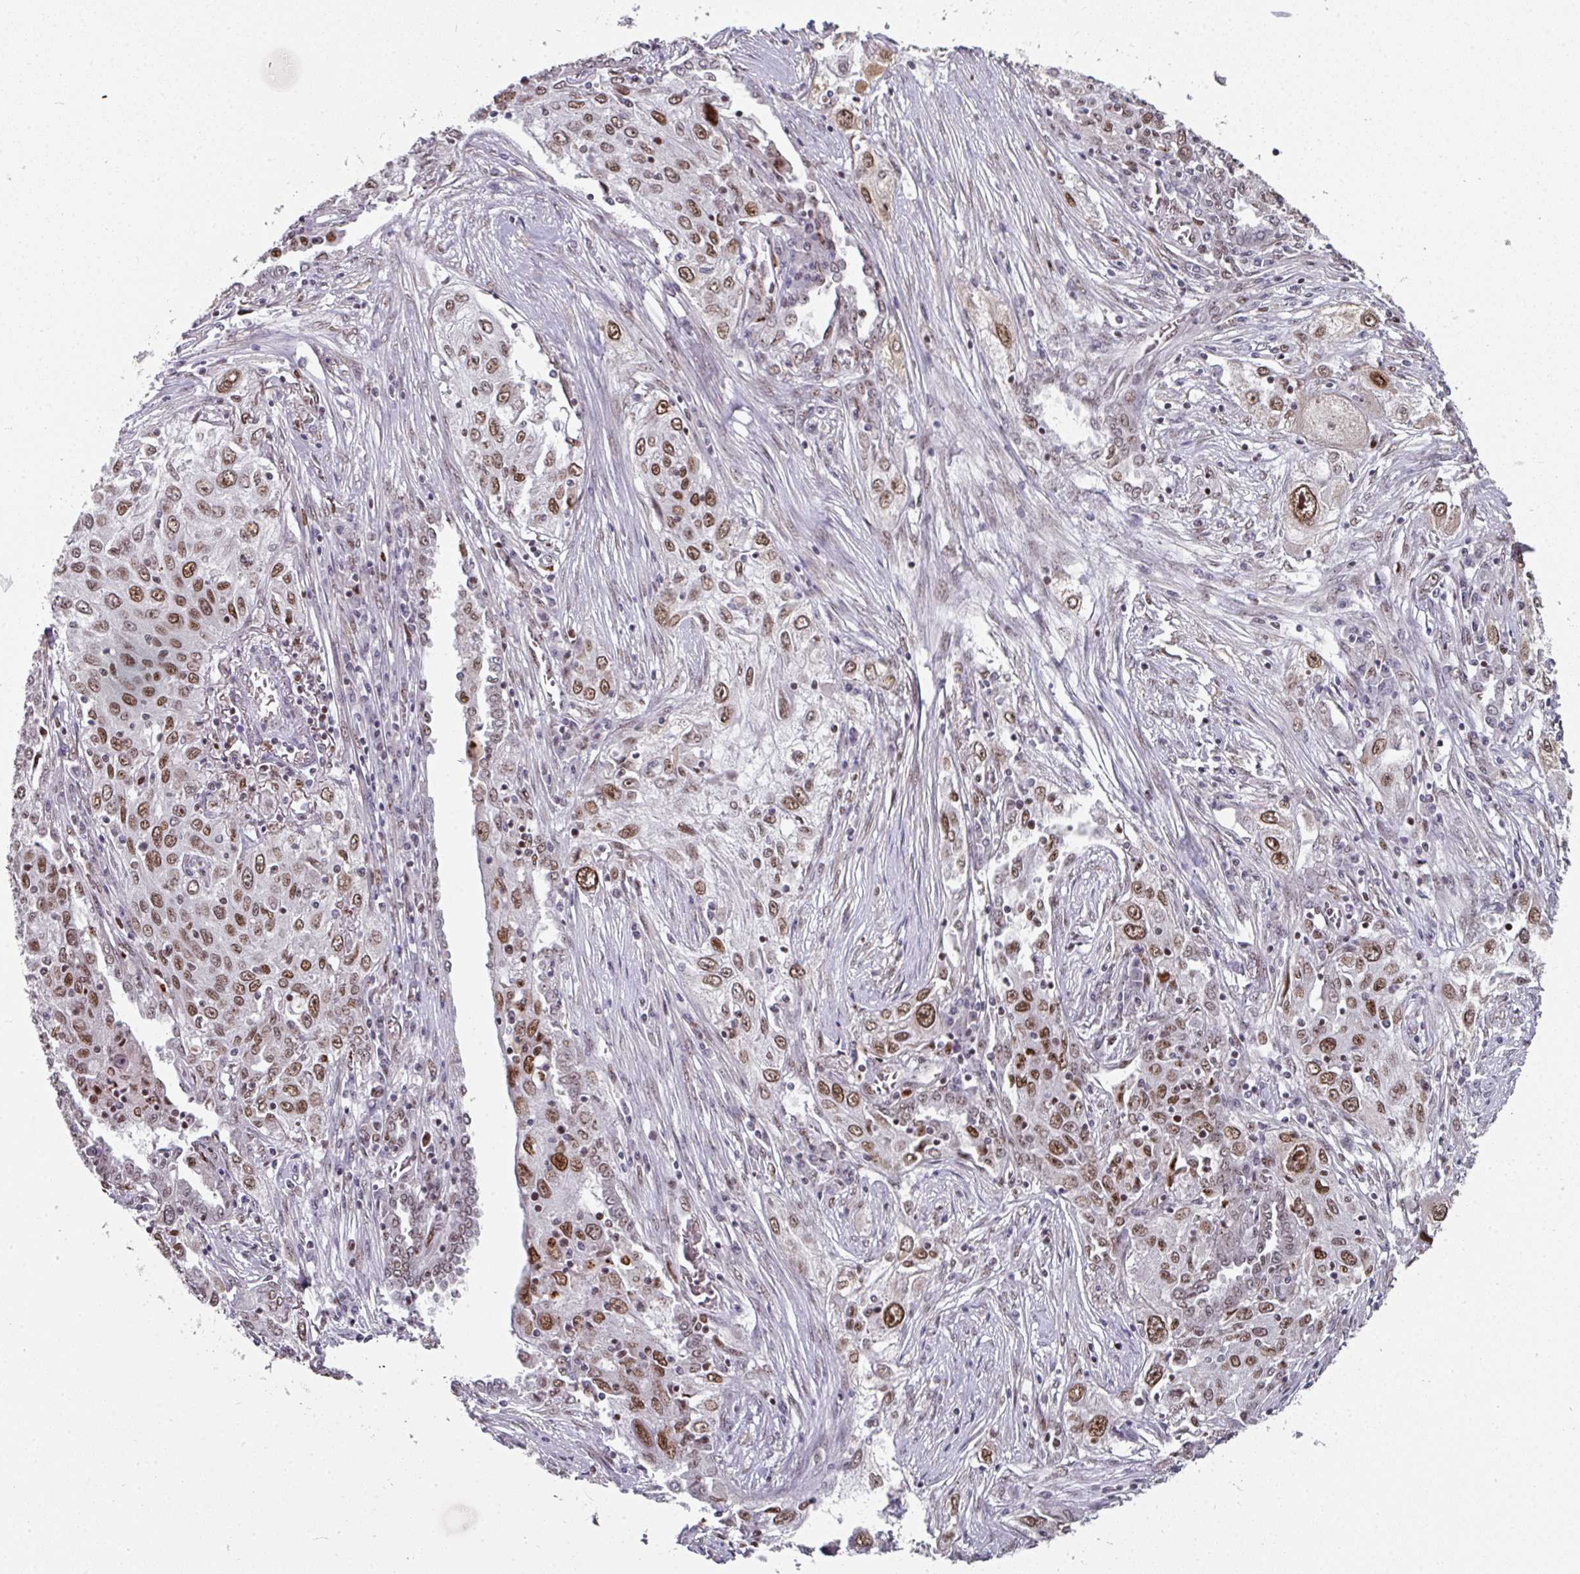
{"staining": {"intensity": "moderate", "quantity": ">75%", "location": "nuclear"}, "tissue": "lung cancer", "cell_type": "Tumor cells", "image_type": "cancer", "snomed": [{"axis": "morphology", "description": "Squamous cell carcinoma, NOS"}, {"axis": "topography", "description": "Lung"}], "caption": "A micrograph showing moderate nuclear positivity in approximately >75% of tumor cells in lung cancer, as visualized by brown immunohistochemical staining.", "gene": "RAD50", "patient": {"sex": "female", "age": 69}}